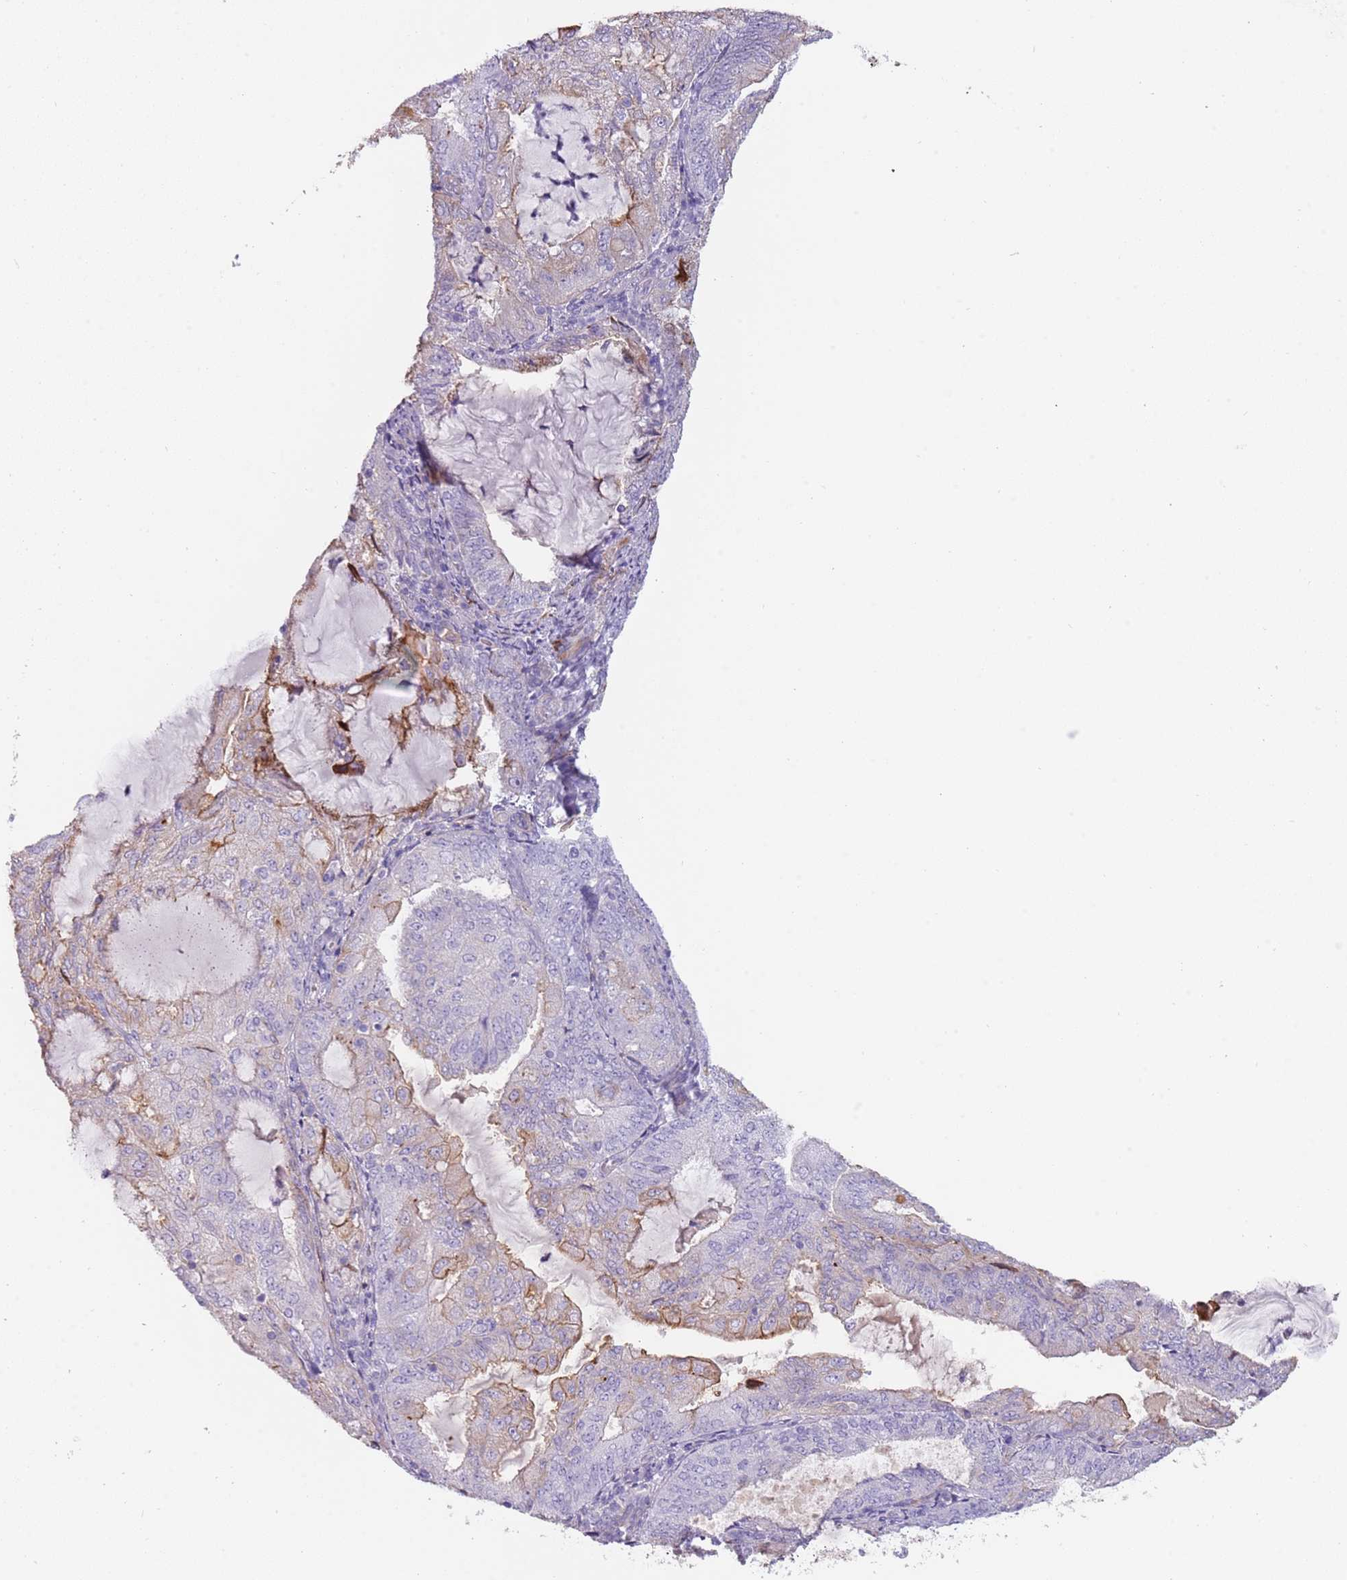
{"staining": {"intensity": "moderate", "quantity": "<25%", "location": "cytoplasmic/membranous"}, "tissue": "endometrial cancer", "cell_type": "Tumor cells", "image_type": "cancer", "snomed": [{"axis": "morphology", "description": "Adenocarcinoma, NOS"}, {"axis": "topography", "description": "Endometrium"}], "caption": "Protein expression analysis of endometrial cancer shows moderate cytoplasmic/membranous expression in about <25% of tumor cells.", "gene": "NBPF3", "patient": {"sex": "female", "age": 81}}